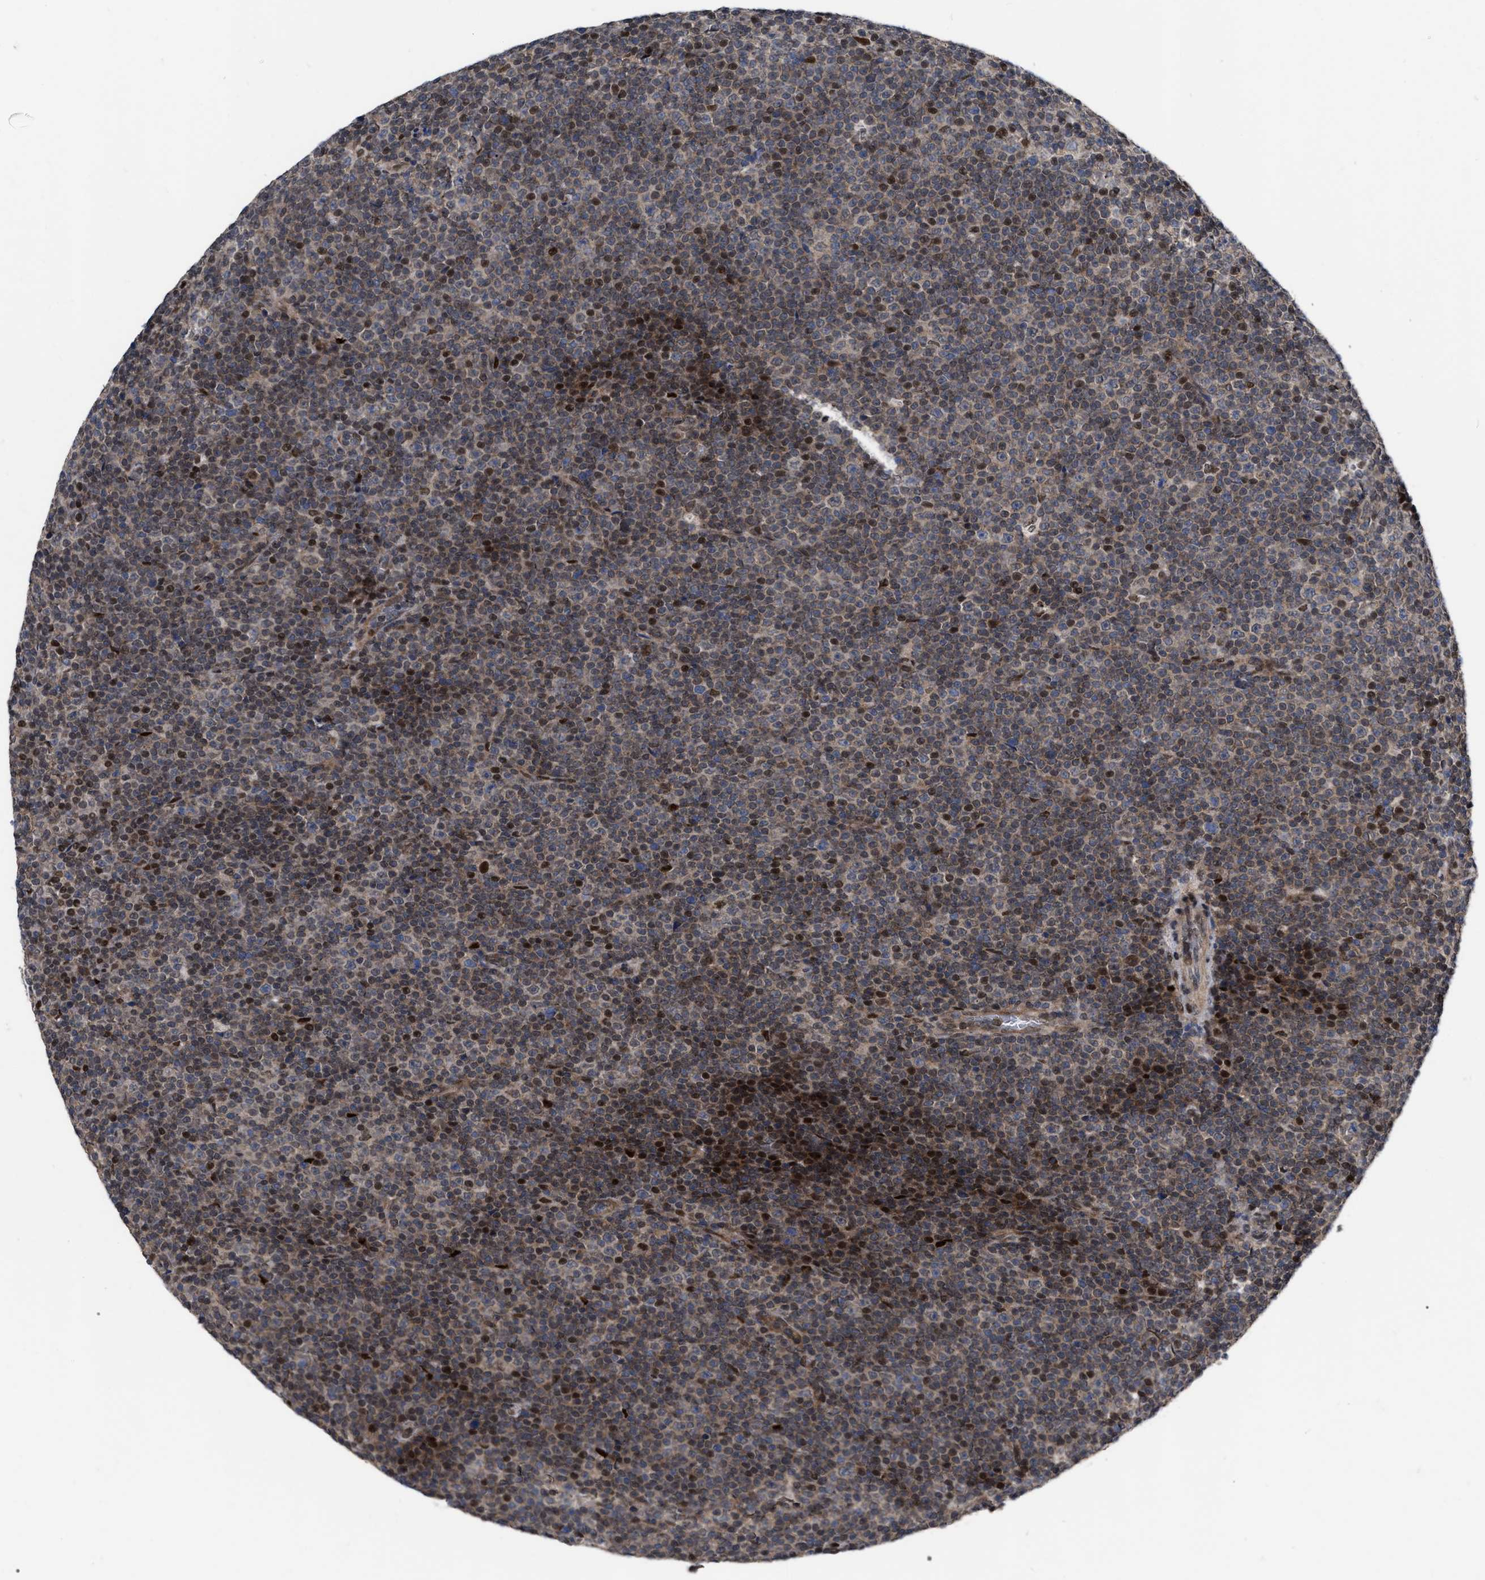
{"staining": {"intensity": "moderate", "quantity": "25%-75%", "location": "nuclear"}, "tissue": "lymphoma", "cell_type": "Tumor cells", "image_type": "cancer", "snomed": [{"axis": "morphology", "description": "Malignant lymphoma, non-Hodgkin's type, Low grade"}, {"axis": "topography", "description": "Lymph node"}], "caption": "Low-grade malignant lymphoma, non-Hodgkin's type stained with a protein marker exhibits moderate staining in tumor cells.", "gene": "MDM4", "patient": {"sex": "female", "age": 67}}